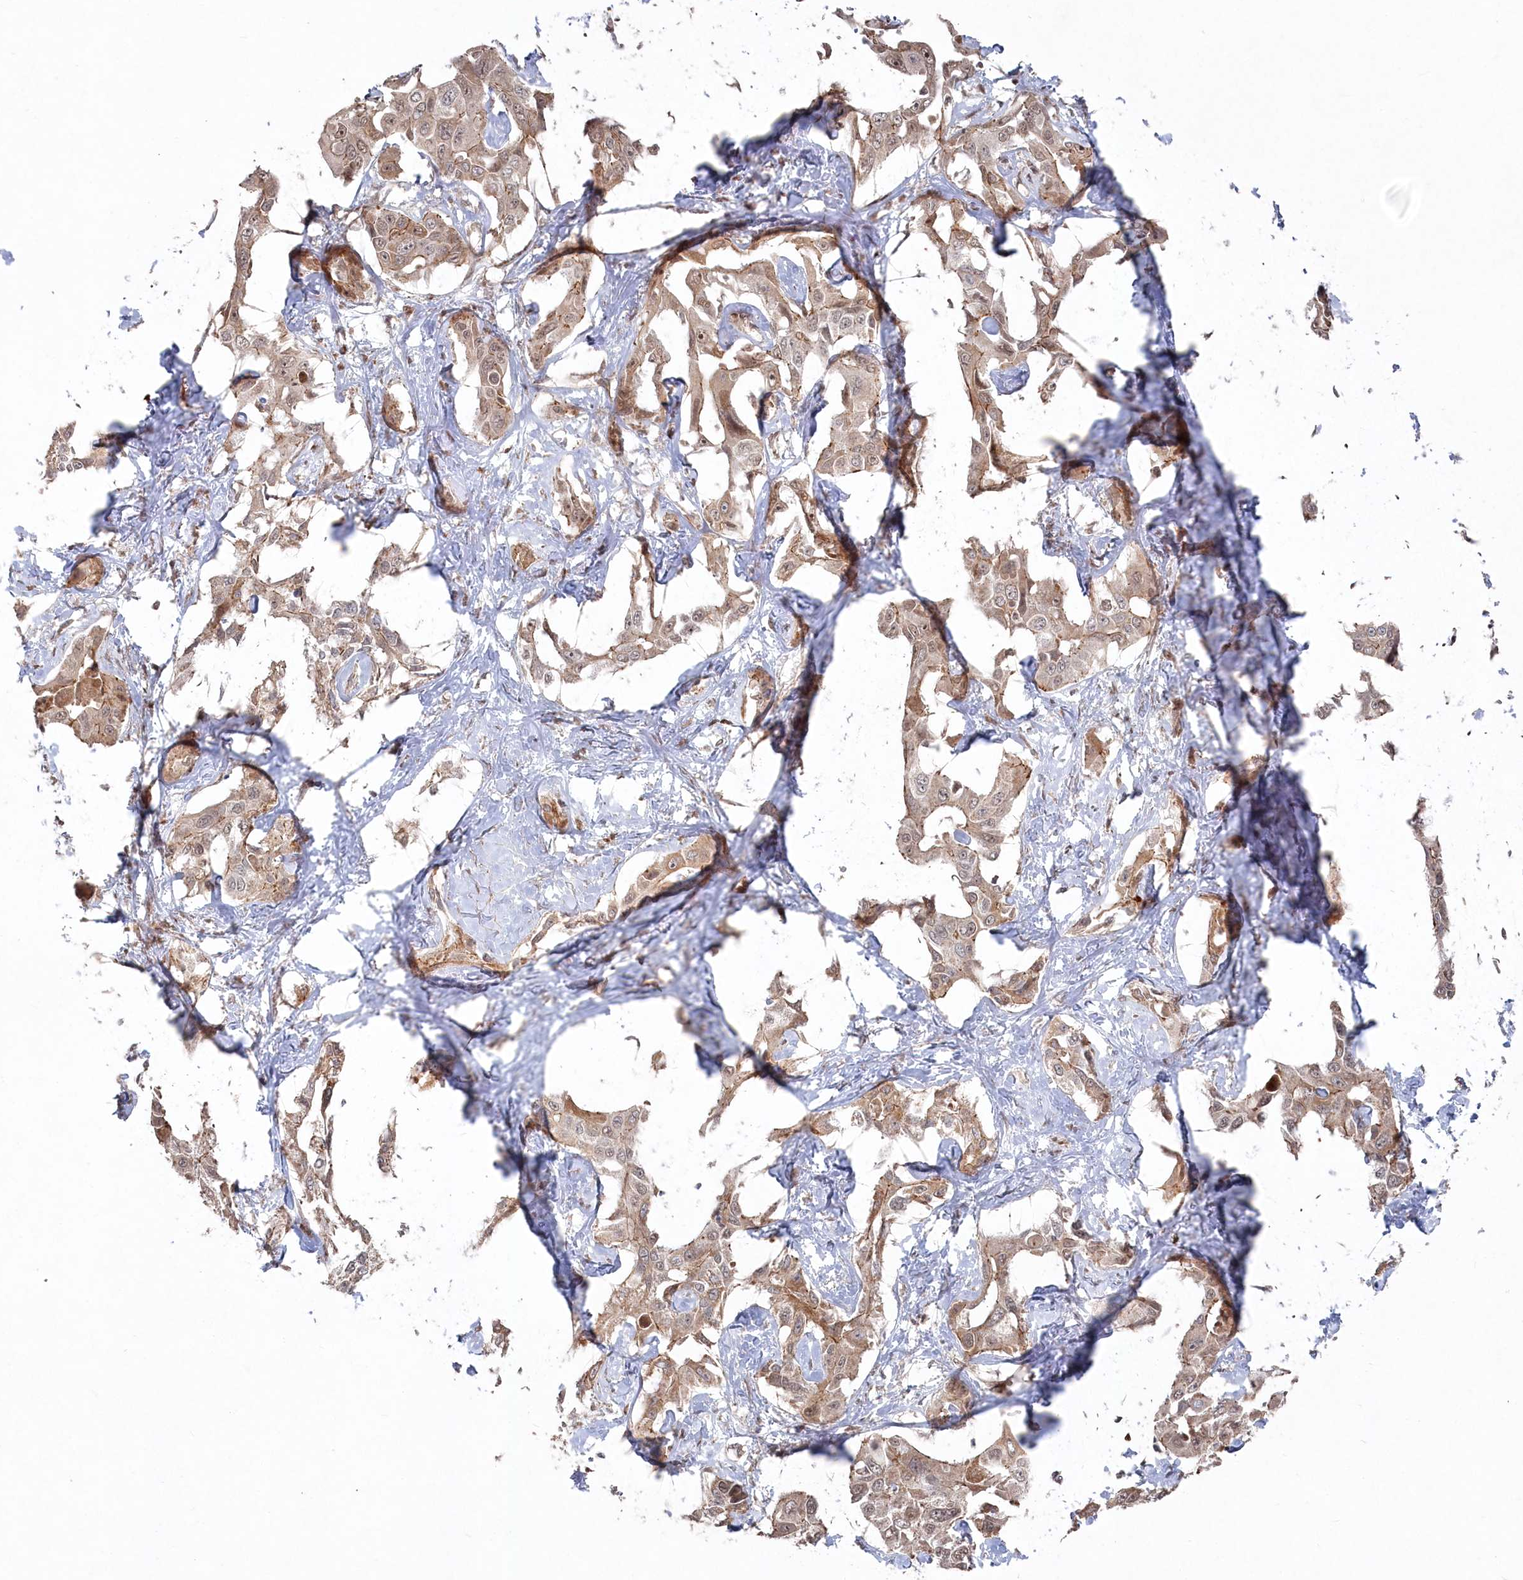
{"staining": {"intensity": "moderate", "quantity": ">75%", "location": "cytoplasmic/membranous,nuclear"}, "tissue": "liver cancer", "cell_type": "Tumor cells", "image_type": "cancer", "snomed": [{"axis": "morphology", "description": "Cholangiocarcinoma"}, {"axis": "topography", "description": "Liver"}], "caption": "Liver cholangiocarcinoma stained for a protein demonstrates moderate cytoplasmic/membranous and nuclear positivity in tumor cells. The staining is performed using DAB brown chromogen to label protein expression. The nuclei are counter-stained blue using hematoxylin.", "gene": "POLR3A", "patient": {"sex": "male", "age": 59}}